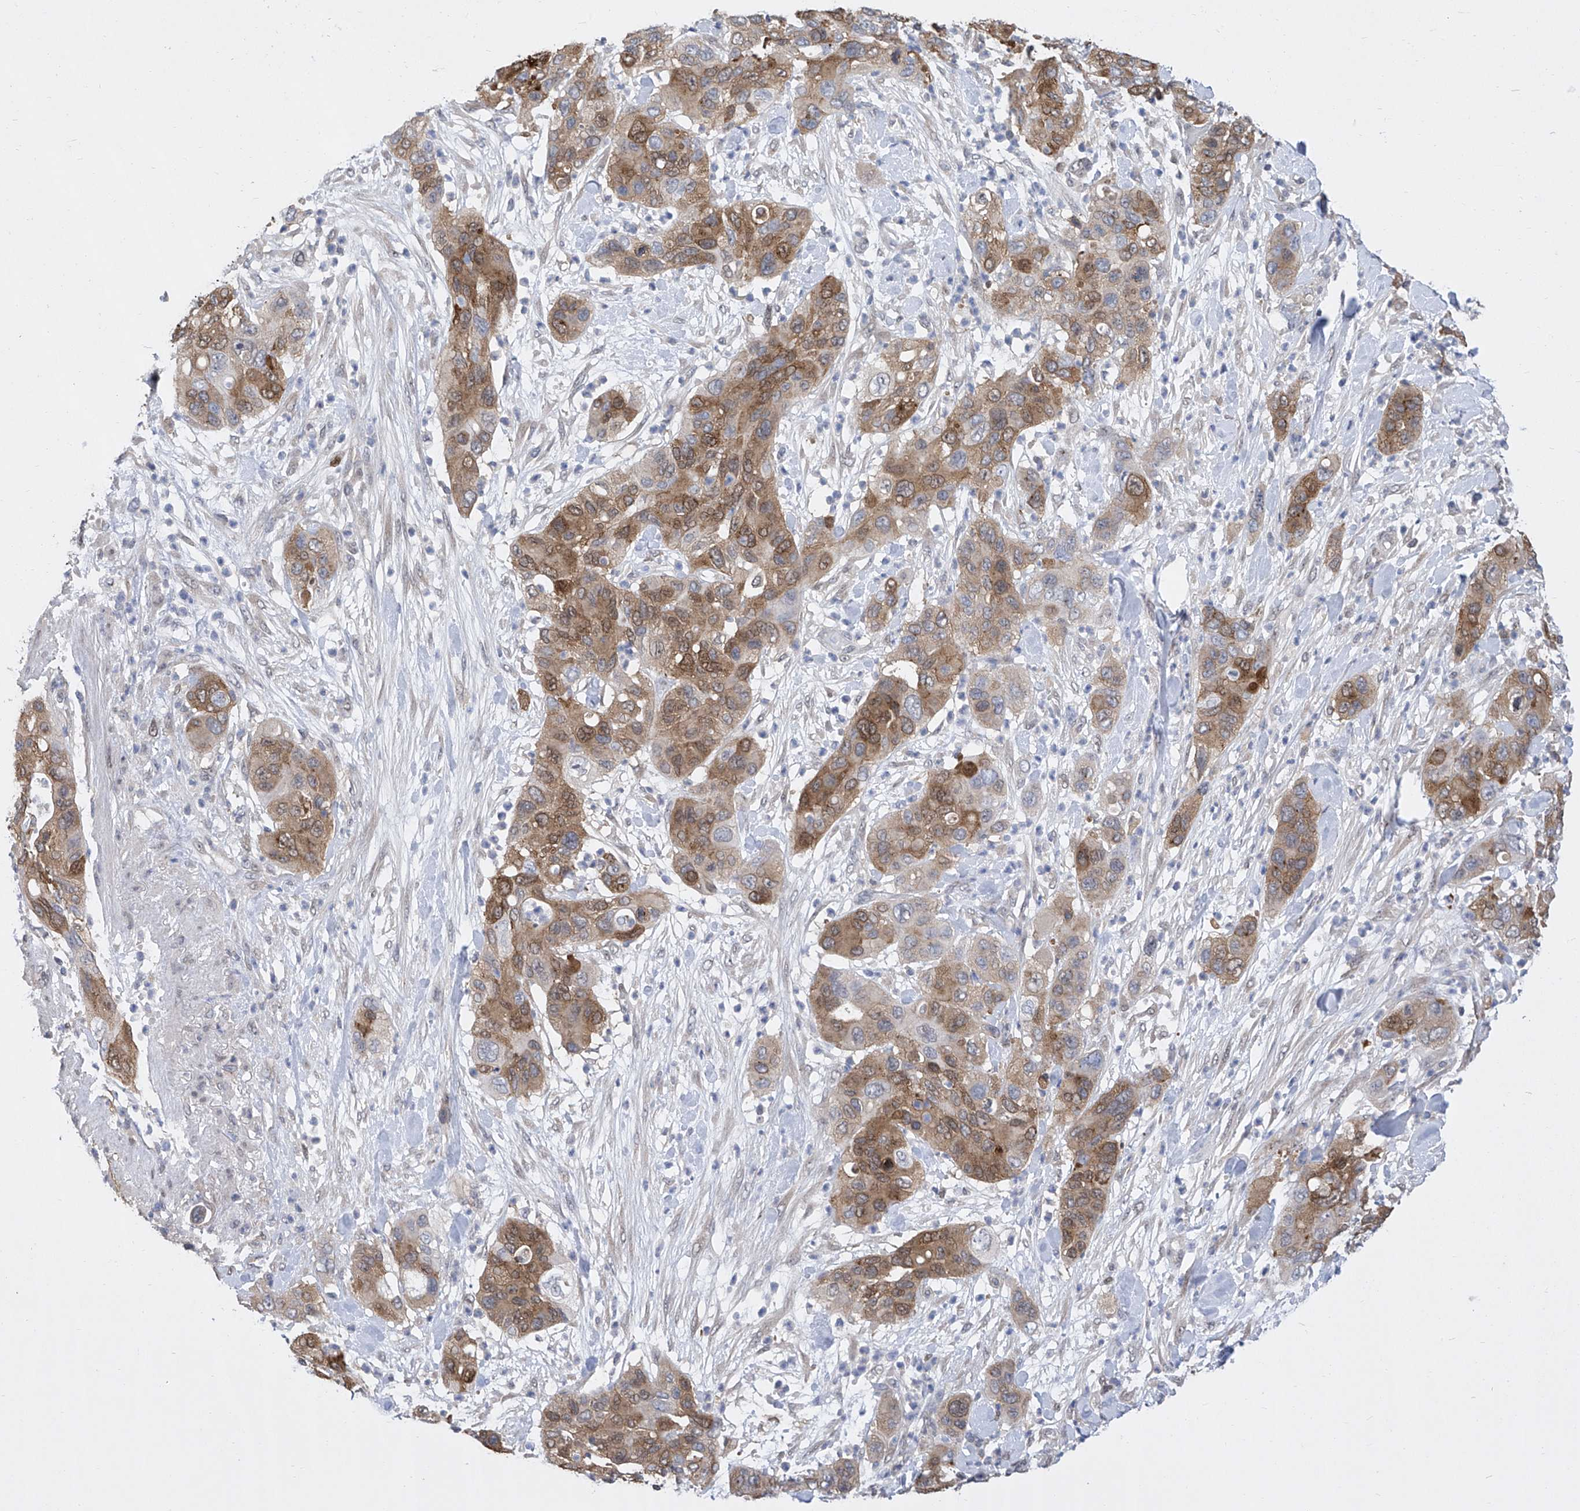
{"staining": {"intensity": "moderate", "quantity": ">75%", "location": "cytoplasmic/membranous"}, "tissue": "pancreatic cancer", "cell_type": "Tumor cells", "image_type": "cancer", "snomed": [{"axis": "morphology", "description": "Adenocarcinoma, NOS"}, {"axis": "topography", "description": "Pancreas"}], "caption": "Protein expression analysis of human pancreatic cancer reveals moderate cytoplasmic/membranous expression in approximately >75% of tumor cells. The staining was performed using DAB (3,3'-diaminobenzidine), with brown indicating positive protein expression. Nuclei are stained blue with hematoxylin.", "gene": "CETN2", "patient": {"sex": "female", "age": 71}}